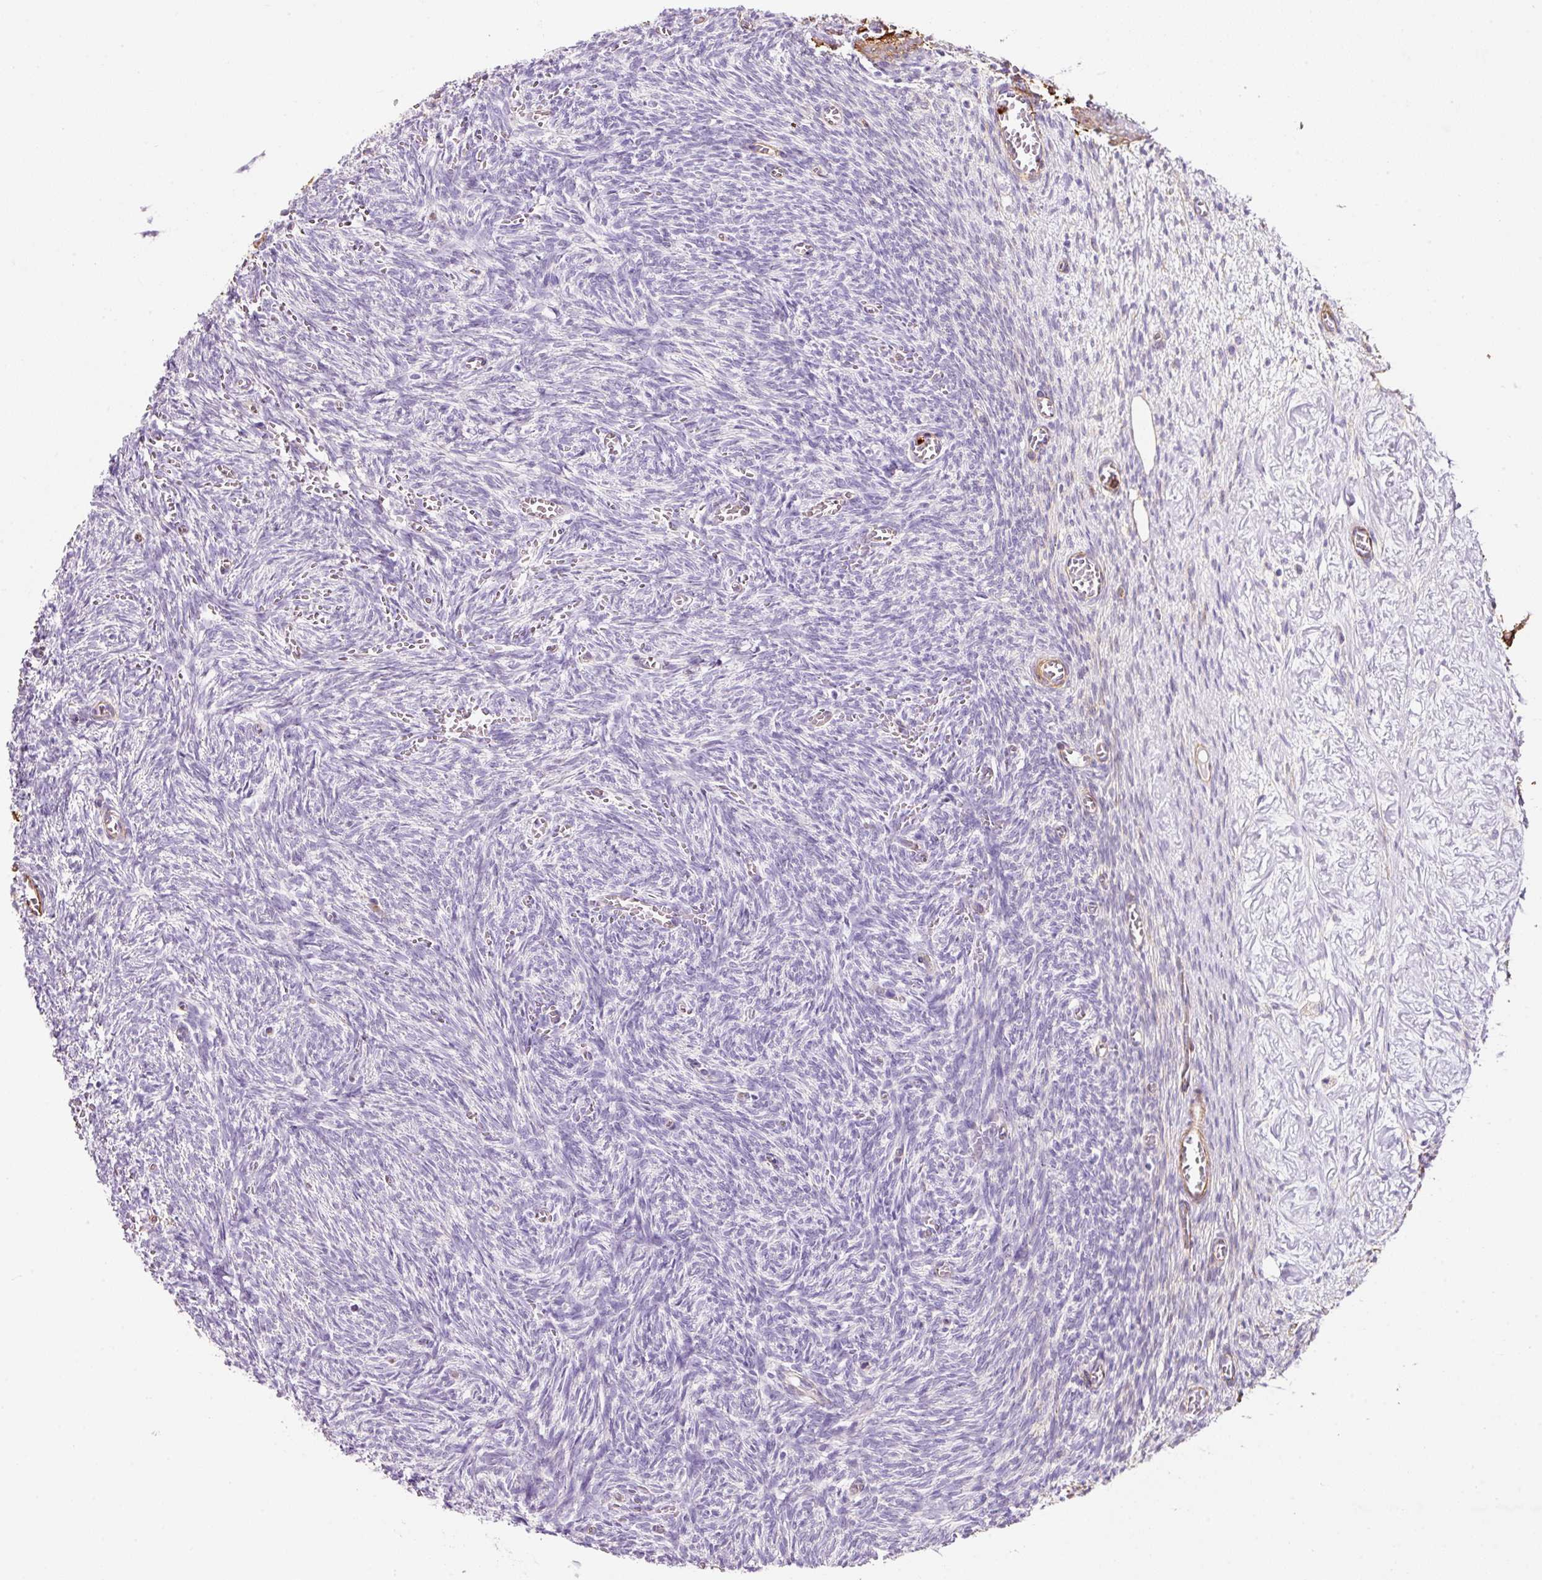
{"staining": {"intensity": "negative", "quantity": "none", "location": "none"}, "tissue": "ovary", "cell_type": "Follicle cells", "image_type": "normal", "snomed": [{"axis": "morphology", "description": "Normal tissue, NOS"}, {"axis": "topography", "description": "Ovary"}], "caption": "This image is of unremarkable ovary stained with immunohistochemistry (IHC) to label a protein in brown with the nuclei are counter-stained blue. There is no expression in follicle cells. (Immunohistochemistry, brightfield microscopy, high magnification).", "gene": "LOXL4", "patient": {"sex": "female", "age": 67}}